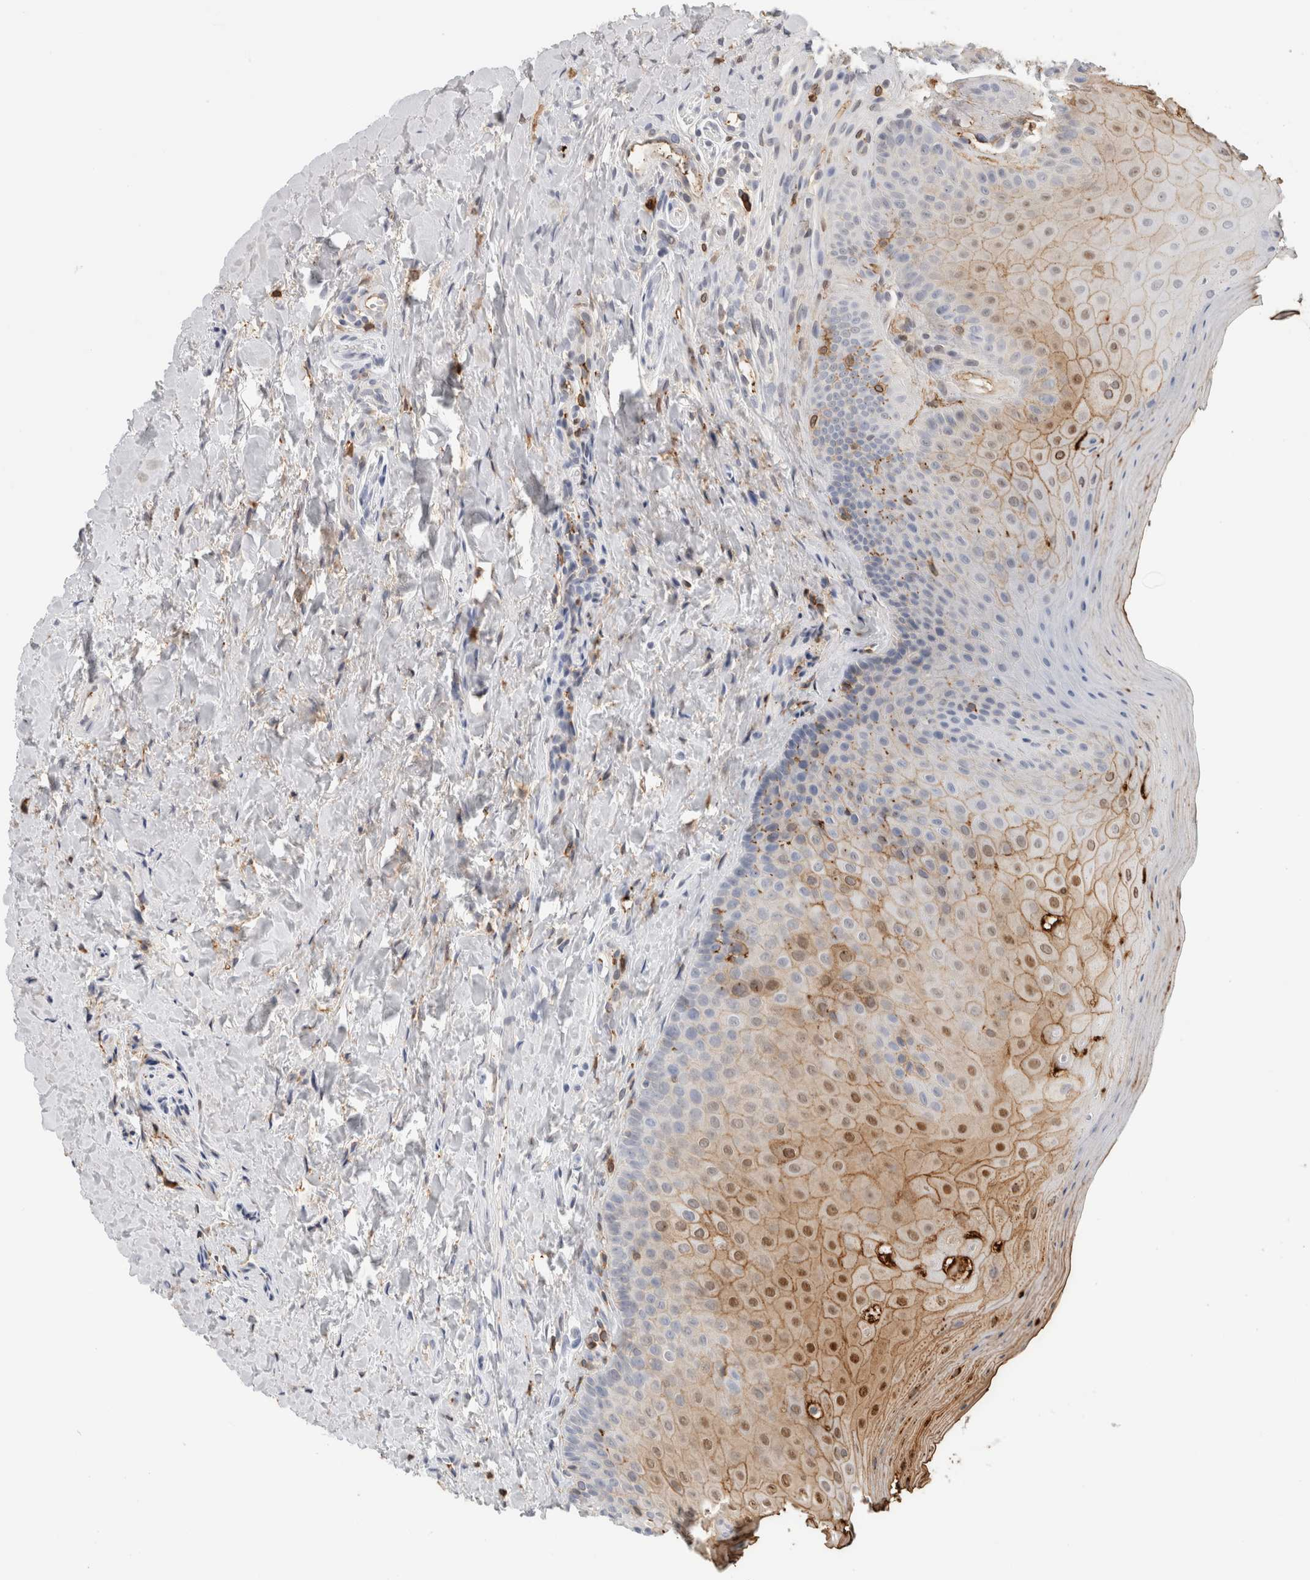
{"staining": {"intensity": "moderate", "quantity": "25%-75%", "location": "cytoplasmic/membranous,nuclear"}, "tissue": "oral mucosa", "cell_type": "Squamous epithelial cells", "image_type": "normal", "snomed": [{"axis": "morphology", "description": "Normal tissue, NOS"}, {"axis": "topography", "description": "Oral tissue"}], "caption": "Benign oral mucosa was stained to show a protein in brown. There is medium levels of moderate cytoplasmic/membranous,nuclear positivity in about 25%-75% of squamous epithelial cells. (DAB (3,3'-diaminobenzidine) IHC, brown staining for protein, blue staining for nuclei).", "gene": "P2RY2", "patient": {"sex": "female", "age": 31}}